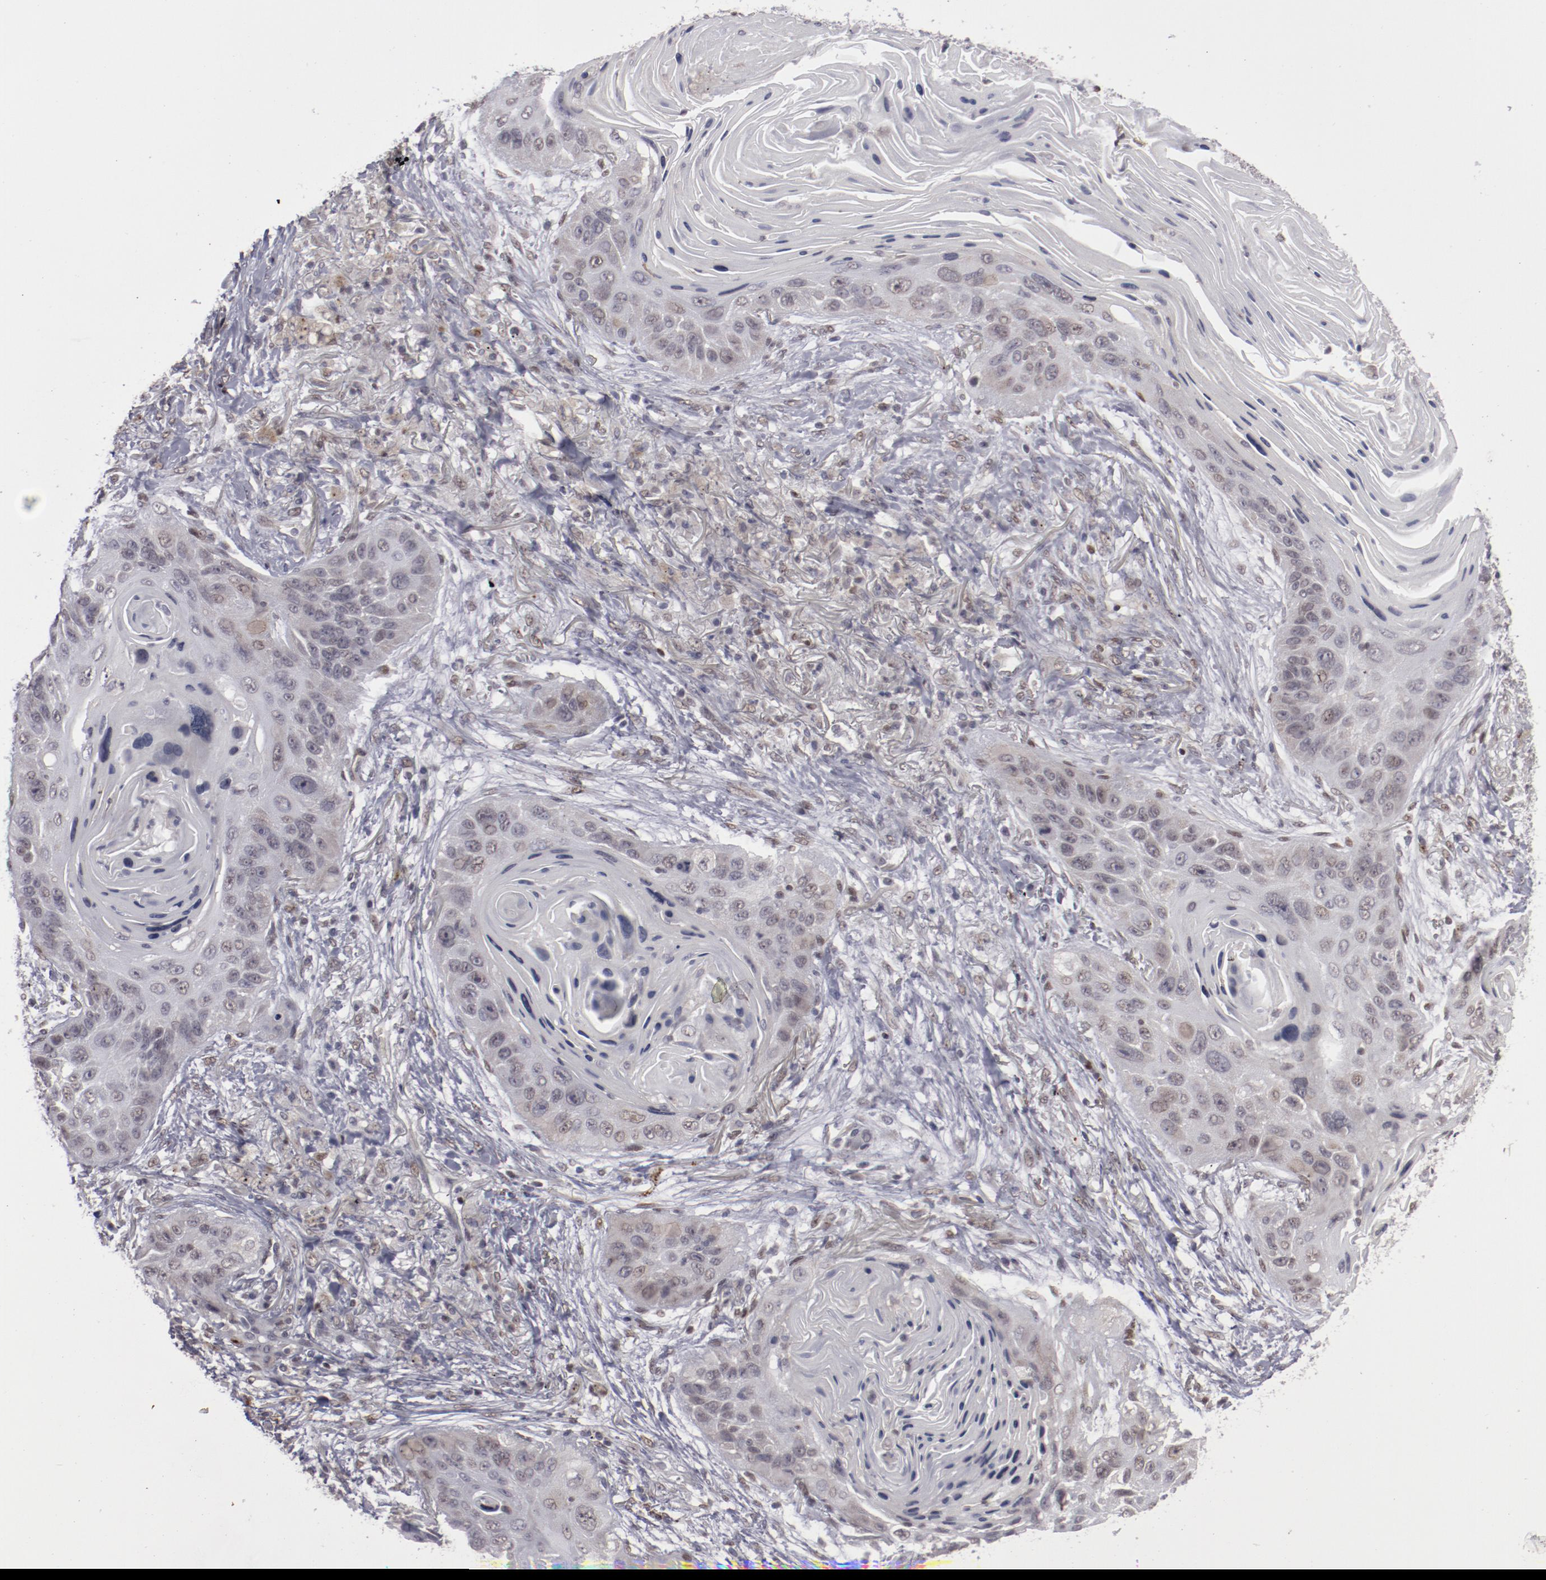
{"staining": {"intensity": "negative", "quantity": "none", "location": "none"}, "tissue": "lung cancer", "cell_type": "Tumor cells", "image_type": "cancer", "snomed": [{"axis": "morphology", "description": "Squamous cell carcinoma, NOS"}, {"axis": "topography", "description": "Lung"}], "caption": "Lung cancer (squamous cell carcinoma) was stained to show a protein in brown. There is no significant expression in tumor cells. The staining is performed using DAB brown chromogen with nuclei counter-stained in using hematoxylin.", "gene": "LEF1", "patient": {"sex": "female", "age": 67}}